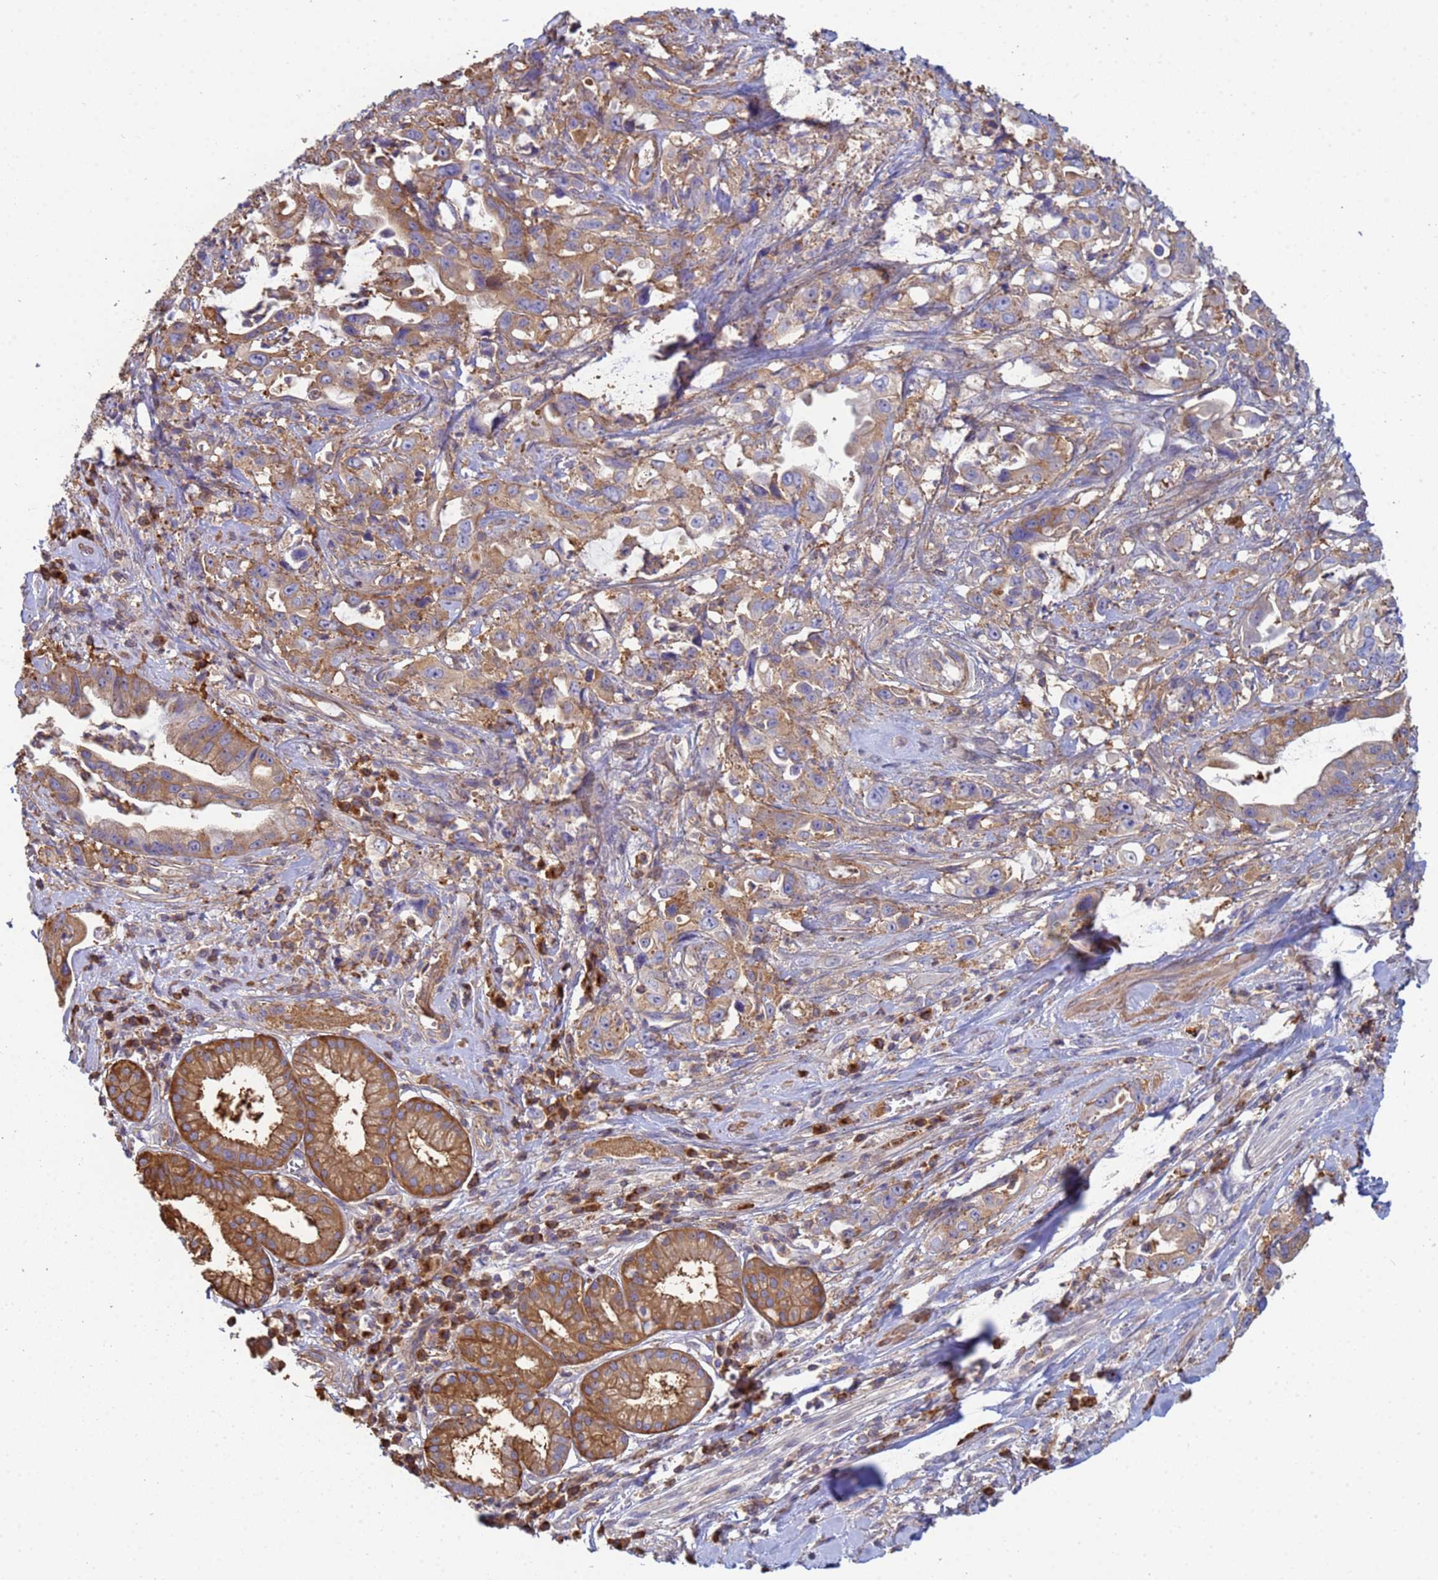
{"staining": {"intensity": "moderate", "quantity": "25%-75%", "location": "cytoplasmic/membranous"}, "tissue": "pancreatic cancer", "cell_type": "Tumor cells", "image_type": "cancer", "snomed": [{"axis": "morphology", "description": "Adenocarcinoma, NOS"}, {"axis": "topography", "description": "Pancreas"}], "caption": "Approximately 25%-75% of tumor cells in human pancreatic adenocarcinoma demonstrate moderate cytoplasmic/membranous protein positivity as visualized by brown immunohistochemical staining.", "gene": "ZNG1B", "patient": {"sex": "female", "age": 61}}